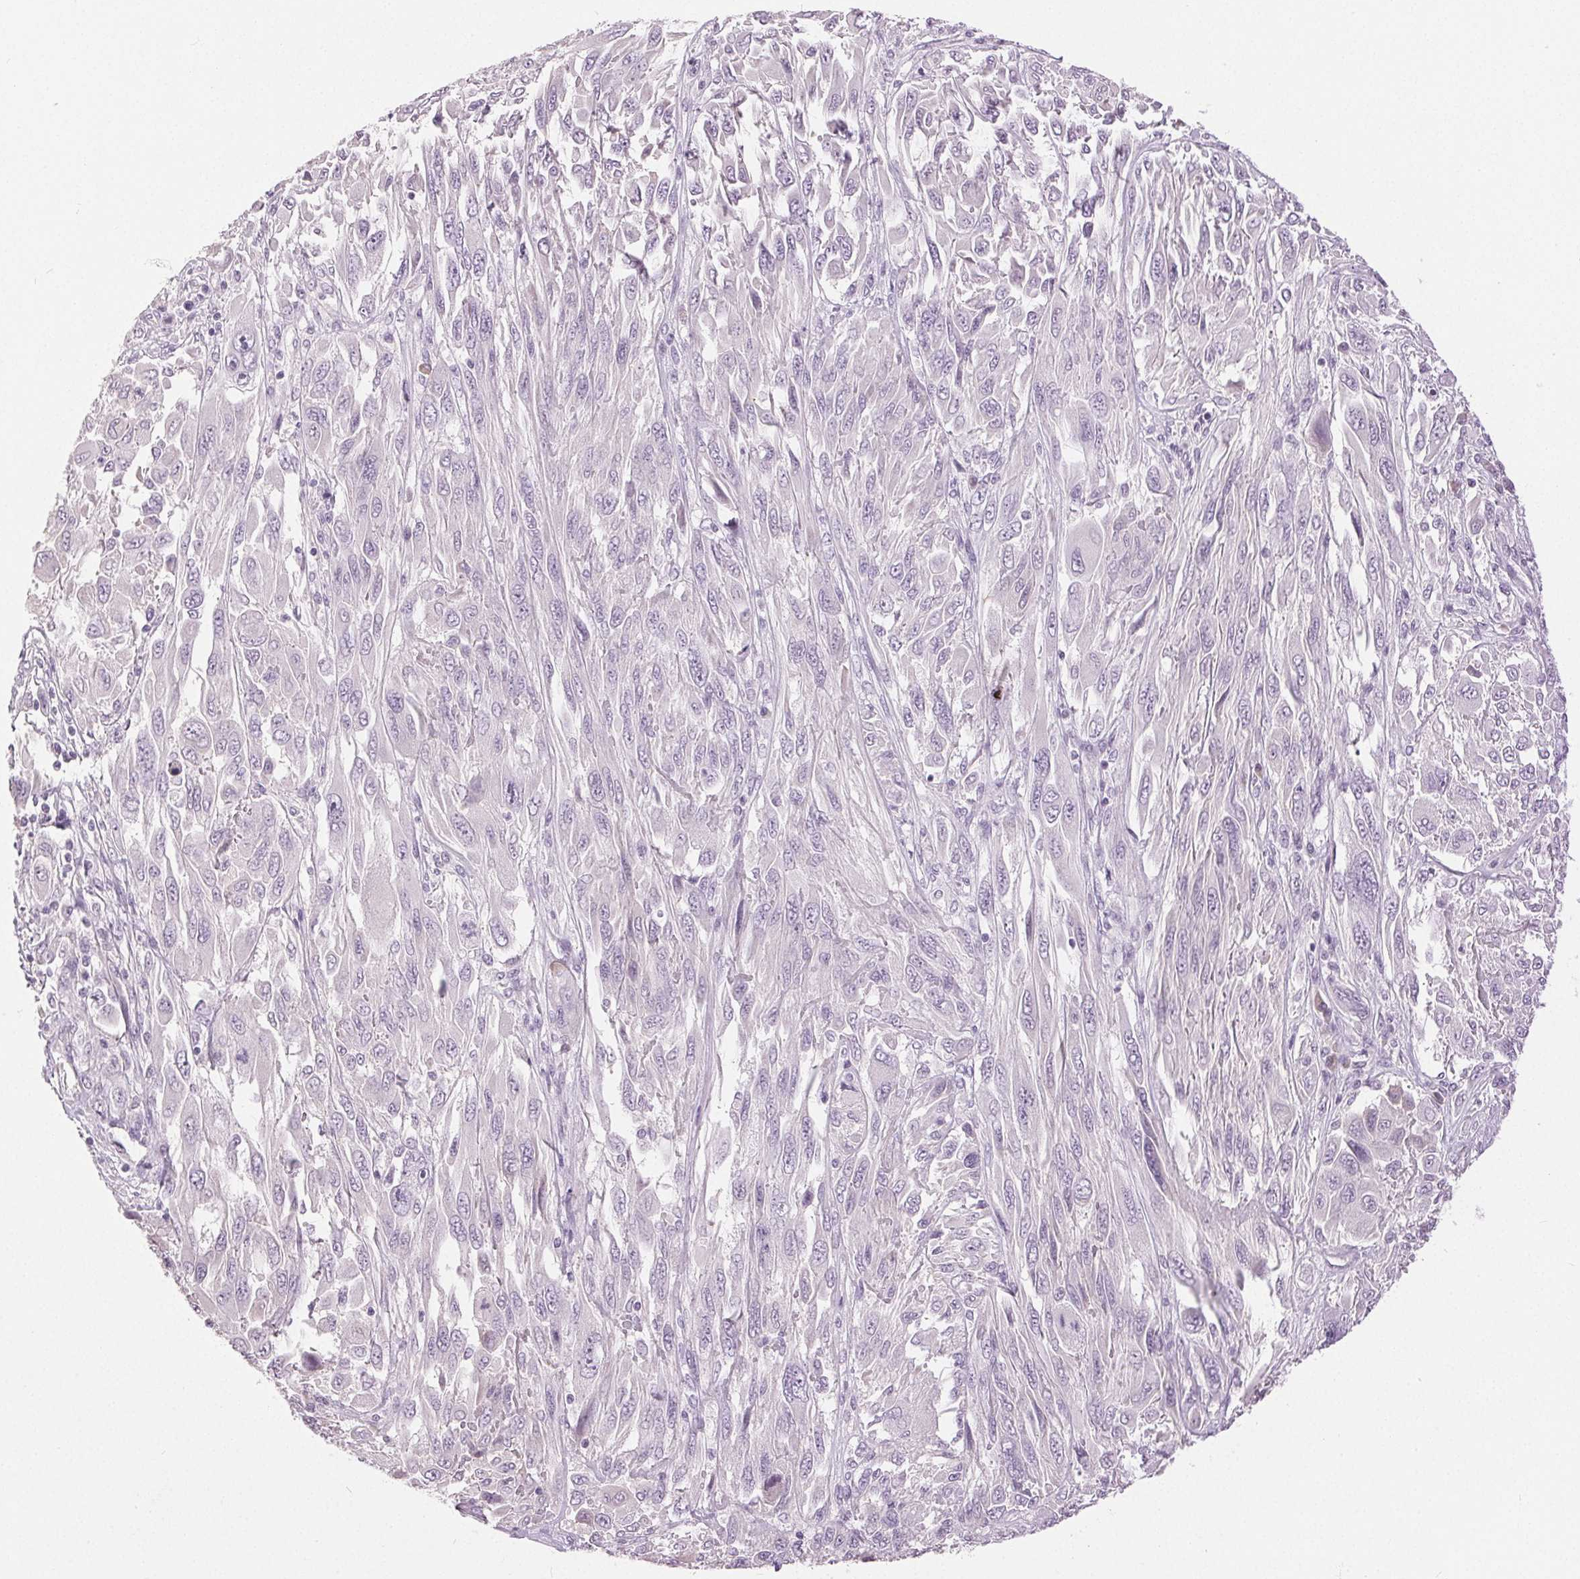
{"staining": {"intensity": "negative", "quantity": "none", "location": "none"}, "tissue": "melanoma", "cell_type": "Tumor cells", "image_type": "cancer", "snomed": [{"axis": "morphology", "description": "Malignant melanoma, NOS"}, {"axis": "topography", "description": "Skin"}], "caption": "Protein analysis of melanoma demonstrates no significant expression in tumor cells.", "gene": "DSG3", "patient": {"sex": "female", "age": 91}}